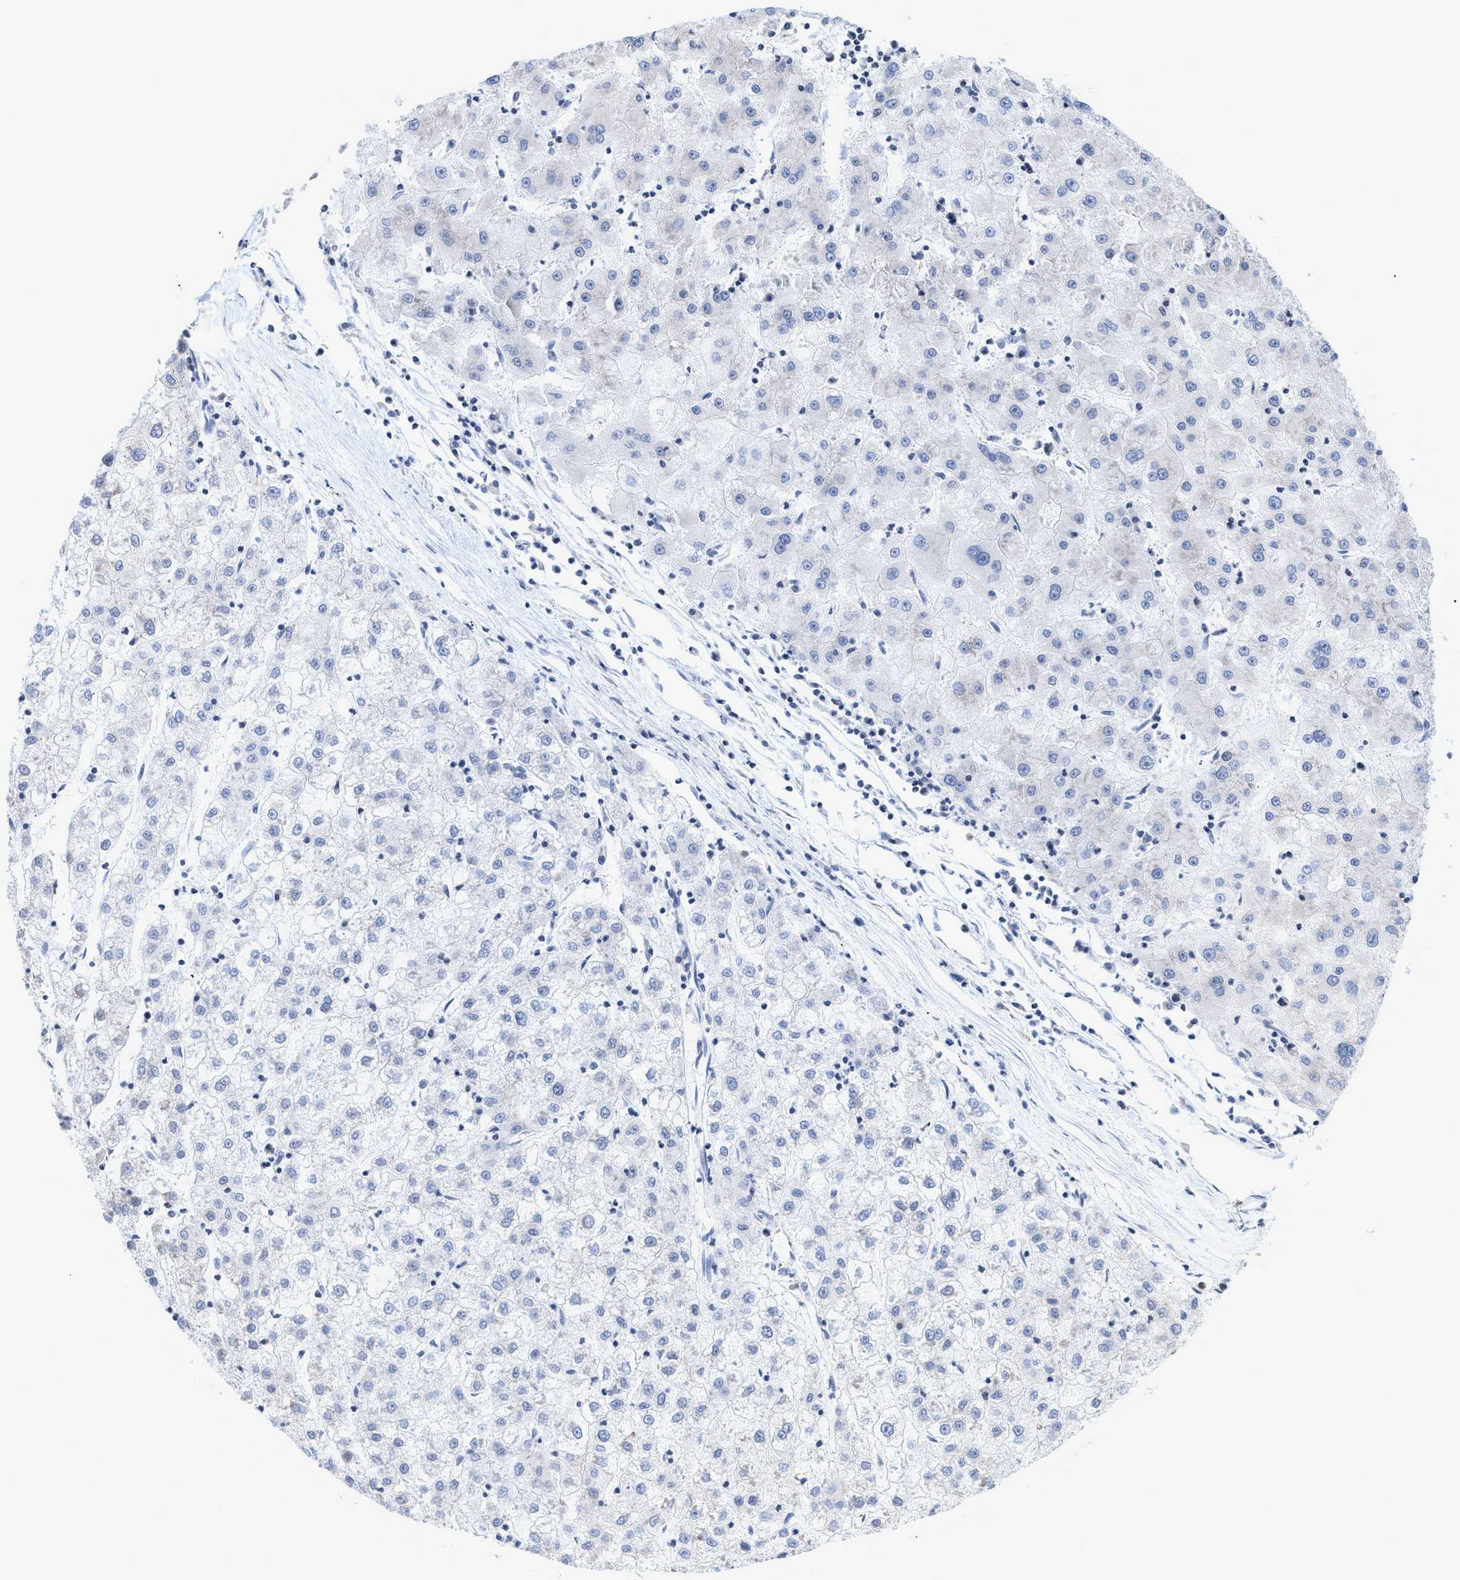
{"staining": {"intensity": "negative", "quantity": "none", "location": "none"}, "tissue": "liver cancer", "cell_type": "Tumor cells", "image_type": "cancer", "snomed": [{"axis": "morphology", "description": "Carcinoma, Hepatocellular, NOS"}, {"axis": "topography", "description": "Liver"}], "caption": "Immunohistochemistry micrograph of human hepatocellular carcinoma (liver) stained for a protein (brown), which reveals no positivity in tumor cells.", "gene": "GPRASP2", "patient": {"sex": "male", "age": 72}}